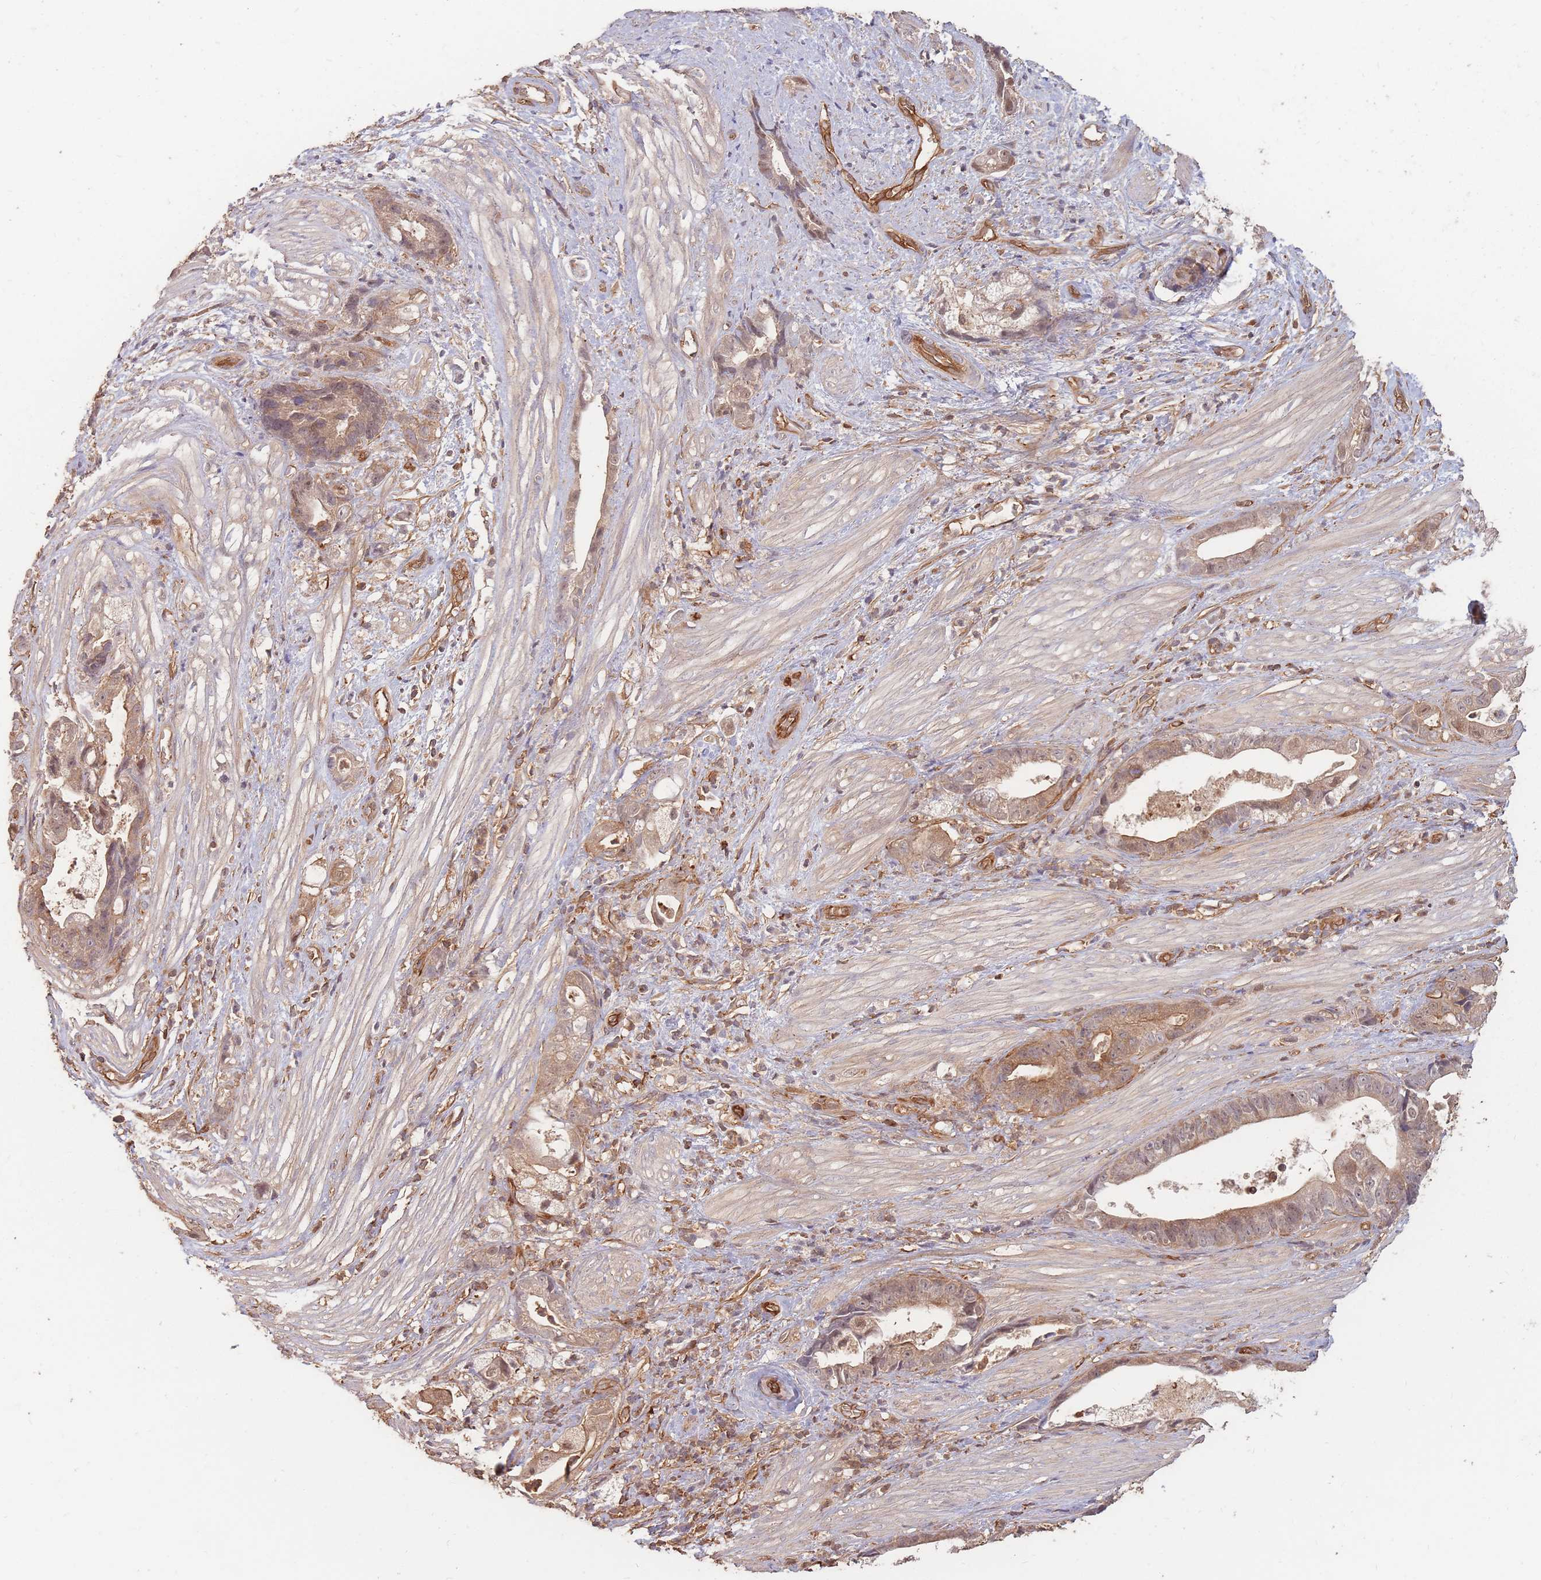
{"staining": {"intensity": "moderate", "quantity": ">75%", "location": "cytoplasmic/membranous"}, "tissue": "stomach cancer", "cell_type": "Tumor cells", "image_type": "cancer", "snomed": [{"axis": "morphology", "description": "Adenocarcinoma, NOS"}, {"axis": "topography", "description": "Stomach"}], "caption": "There is medium levels of moderate cytoplasmic/membranous positivity in tumor cells of stomach adenocarcinoma, as demonstrated by immunohistochemical staining (brown color).", "gene": "PLS3", "patient": {"sex": "male", "age": 55}}